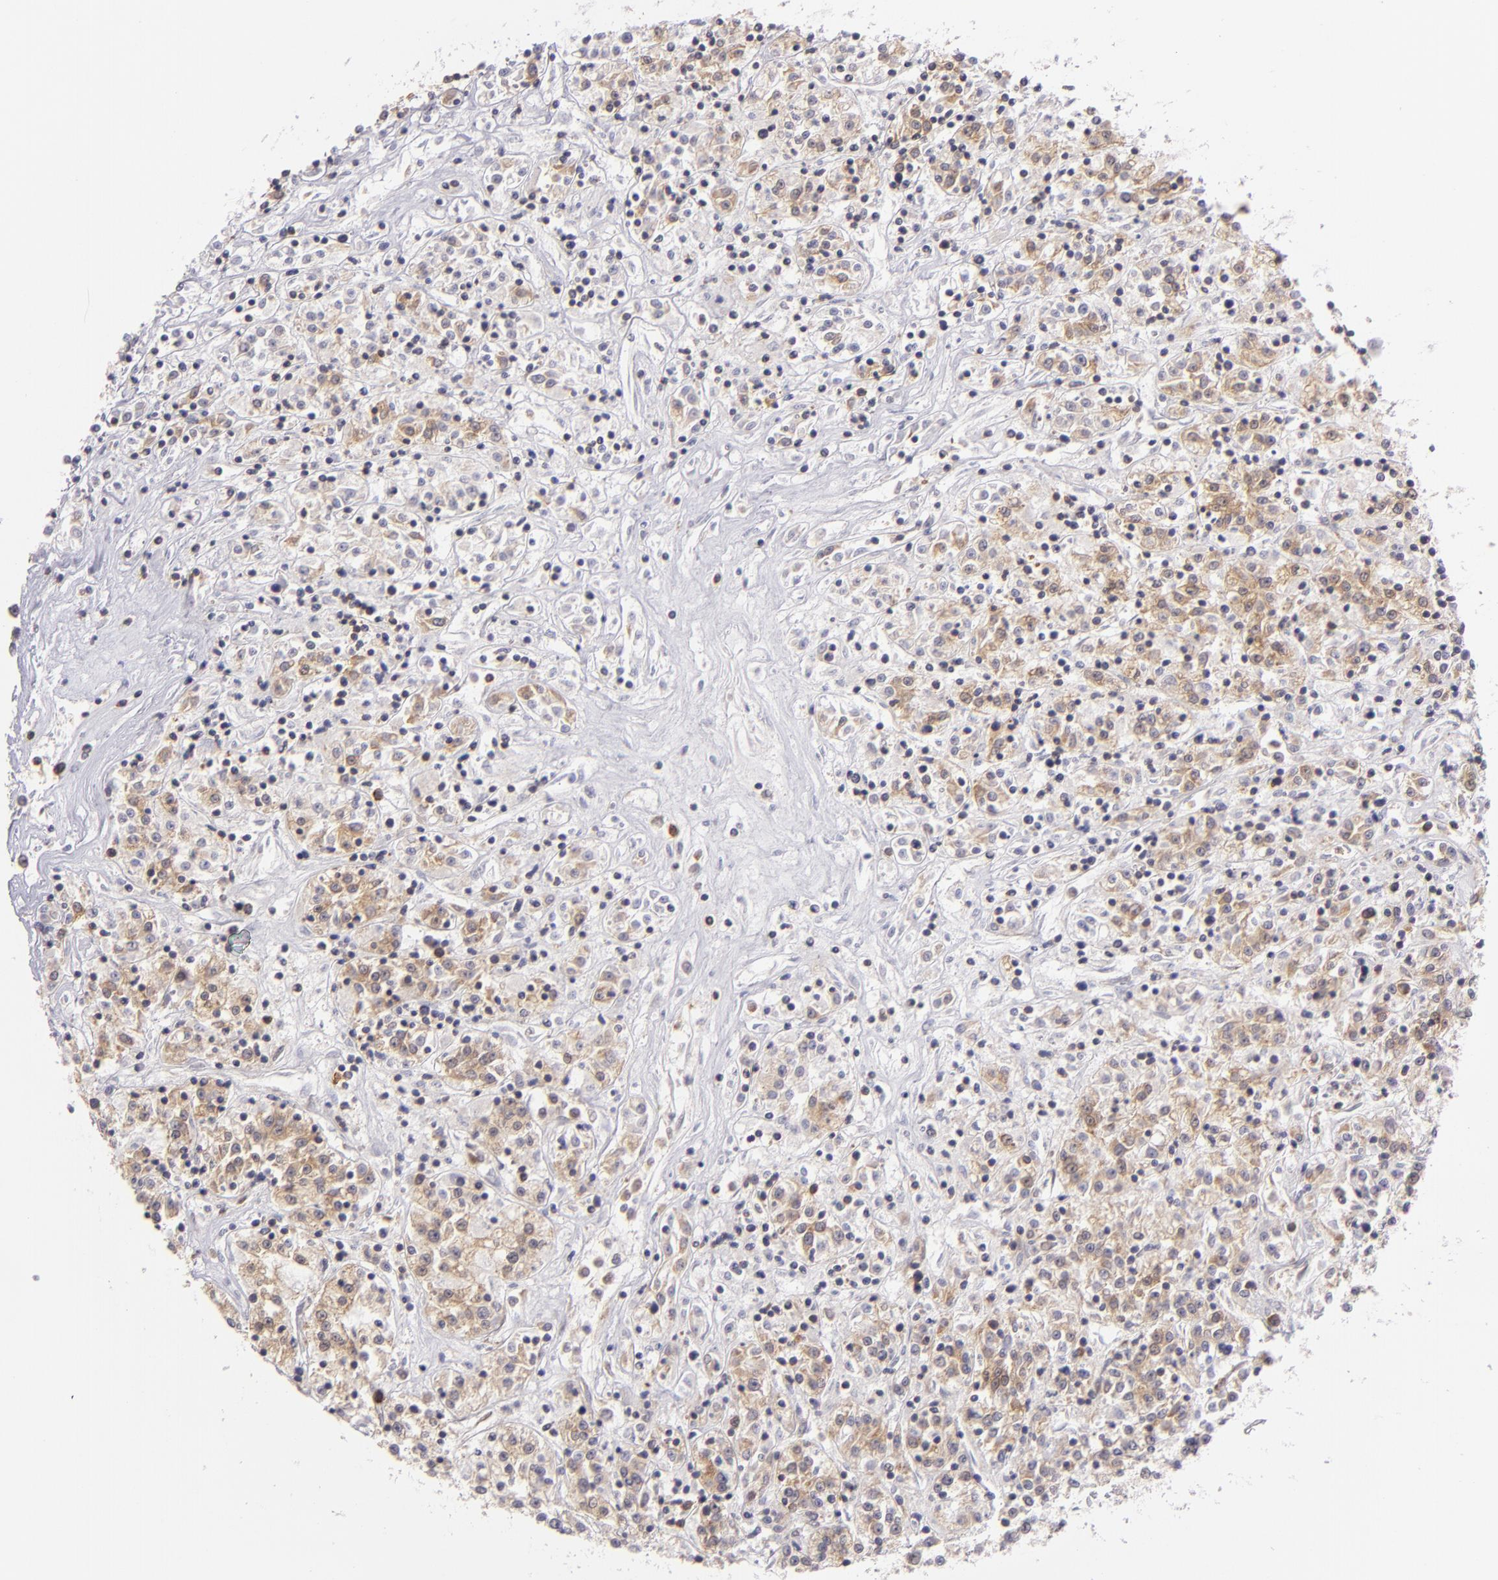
{"staining": {"intensity": "weak", "quantity": "25%-75%", "location": "cytoplasmic/membranous"}, "tissue": "renal cancer", "cell_type": "Tumor cells", "image_type": "cancer", "snomed": [{"axis": "morphology", "description": "Adenocarcinoma, NOS"}, {"axis": "topography", "description": "Kidney"}], "caption": "High-magnification brightfield microscopy of adenocarcinoma (renal) stained with DAB (3,3'-diaminobenzidine) (brown) and counterstained with hematoxylin (blue). tumor cells exhibit weak cytoplasmic/membranous staining is present in approximately25%-75% of cells. The staining is performed using DAB brown chromogen to label protein expression. The nuclei are counter-stained blue using hematoxylin.", "gene": "PTPN13", "patient": {"sex": "female", "age": 76}}